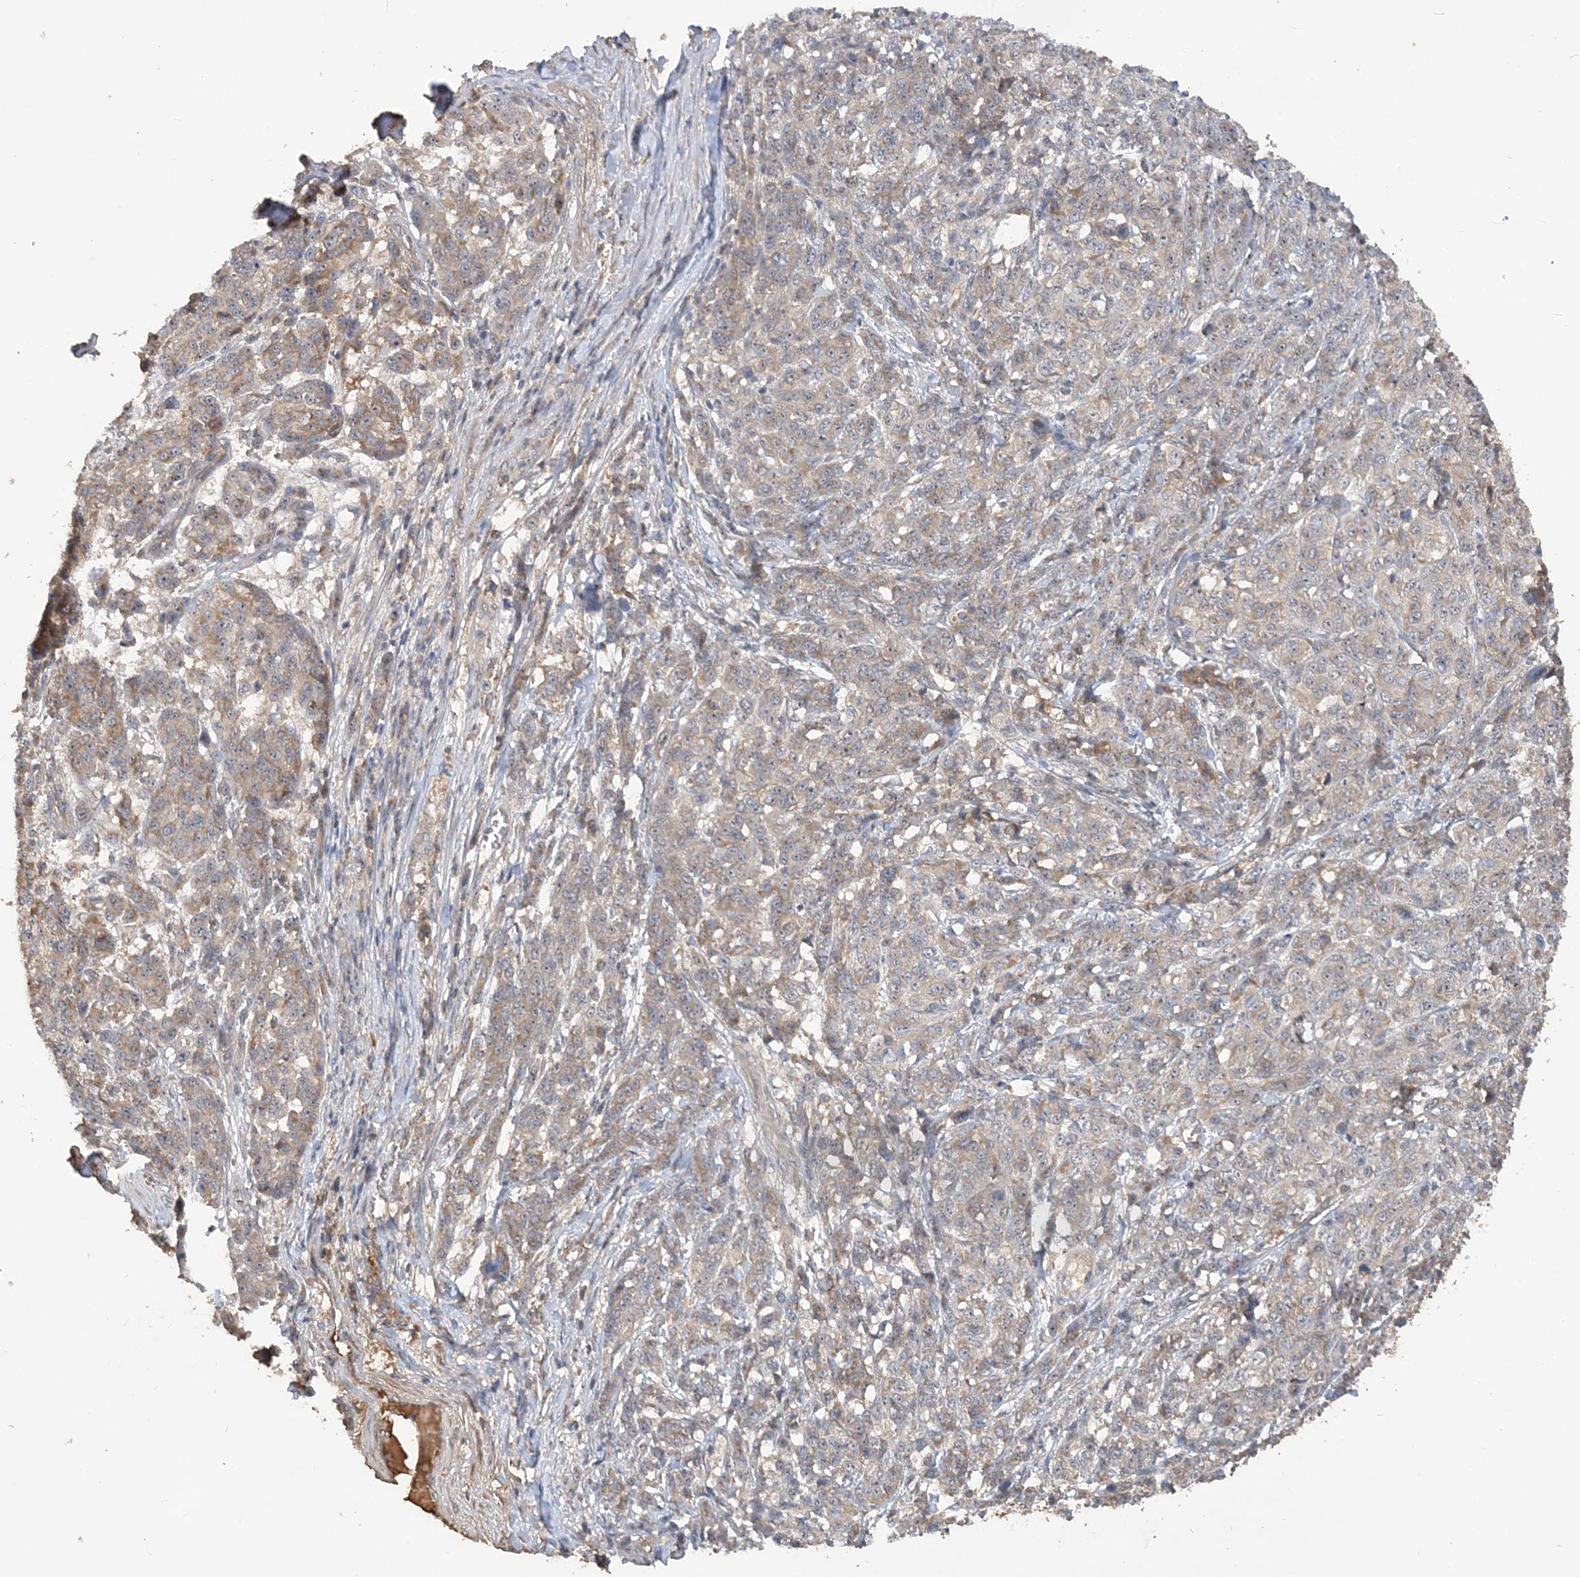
{"staining": {"intensity": "moderate", "quantity": ">75%", "location": "cytoplasmic/membranous"}, "tissue": "melanoma", "cell_type": "Tumor cells", "image_type": "cancer", "snomed": [{"axis": "morphology", "description": "Malignant melanoma, NOS"}, {"axis": "topography", "description": "Skin"}], "caption": "This image reveals immunohistochemistry staining of malignant melanoma, with medium moderate cytoplasmic/membranous staining in about >75% of tumor cells.", "gene": "GRINA", "patient": {"sex": "male", "age": 49}}